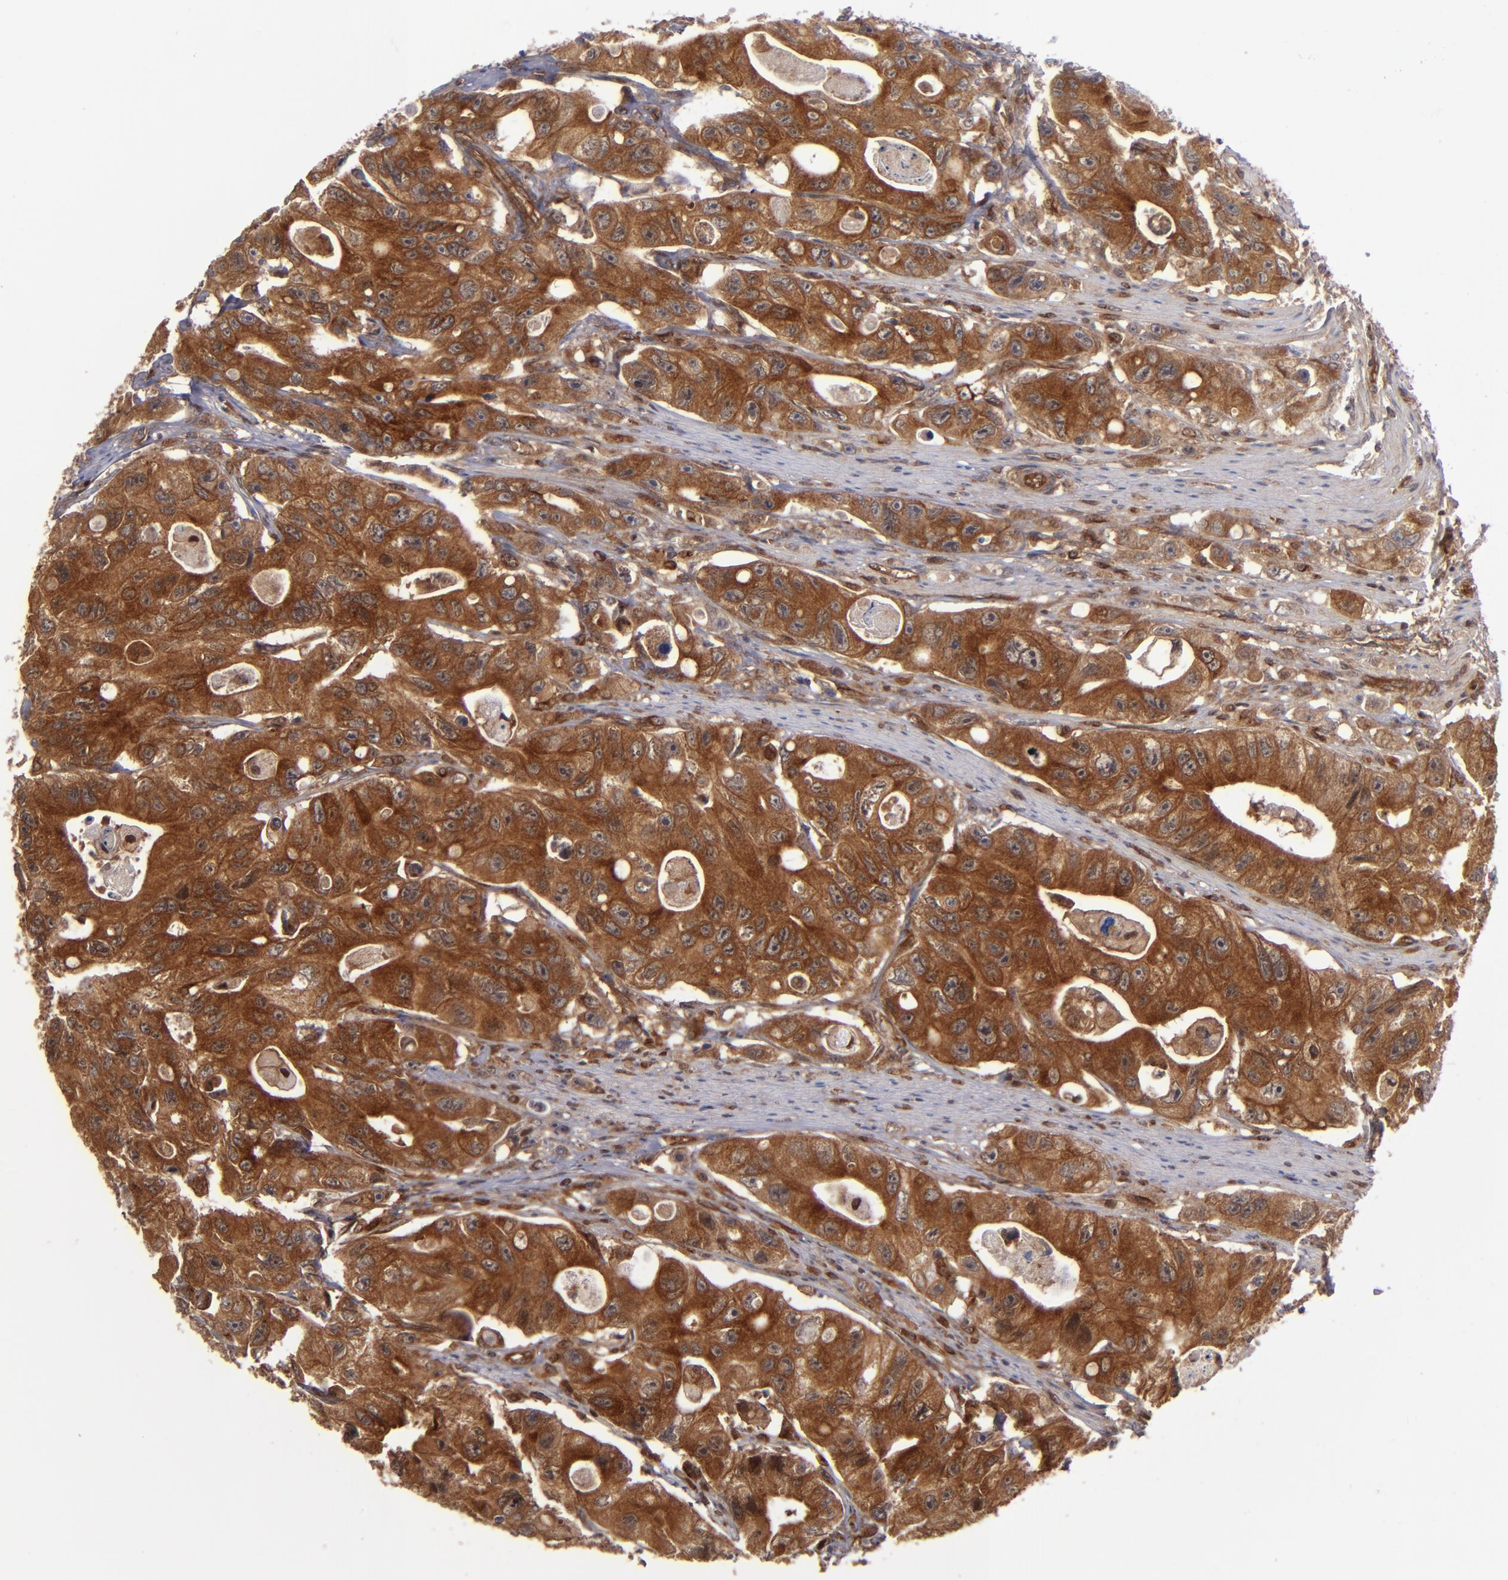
{"staining": {"intensity": "strong", "quantity": ">75%", "location": "cytoplasmic/membranous"}, "tissue": "colorectal cancer", "cell_type": "Tumor cells", "image_type": "cancer", "snomed": [{"axis": "morphology", "description": "Adenocarcinoma, NOS"}, {"axis": "topography", "description": "Colon"}], "caption": "A photomicrograph of human colorectal cancer (adenocarcinoma) stained for a protein demonstrates strong cytoplasmic/membranous brown staining in tumor cells. (DAB = brown stain, brightfield microscopy at high magnification).", "gene": "BDKRB1", "patient": {"sex": "female", "age": 46}}